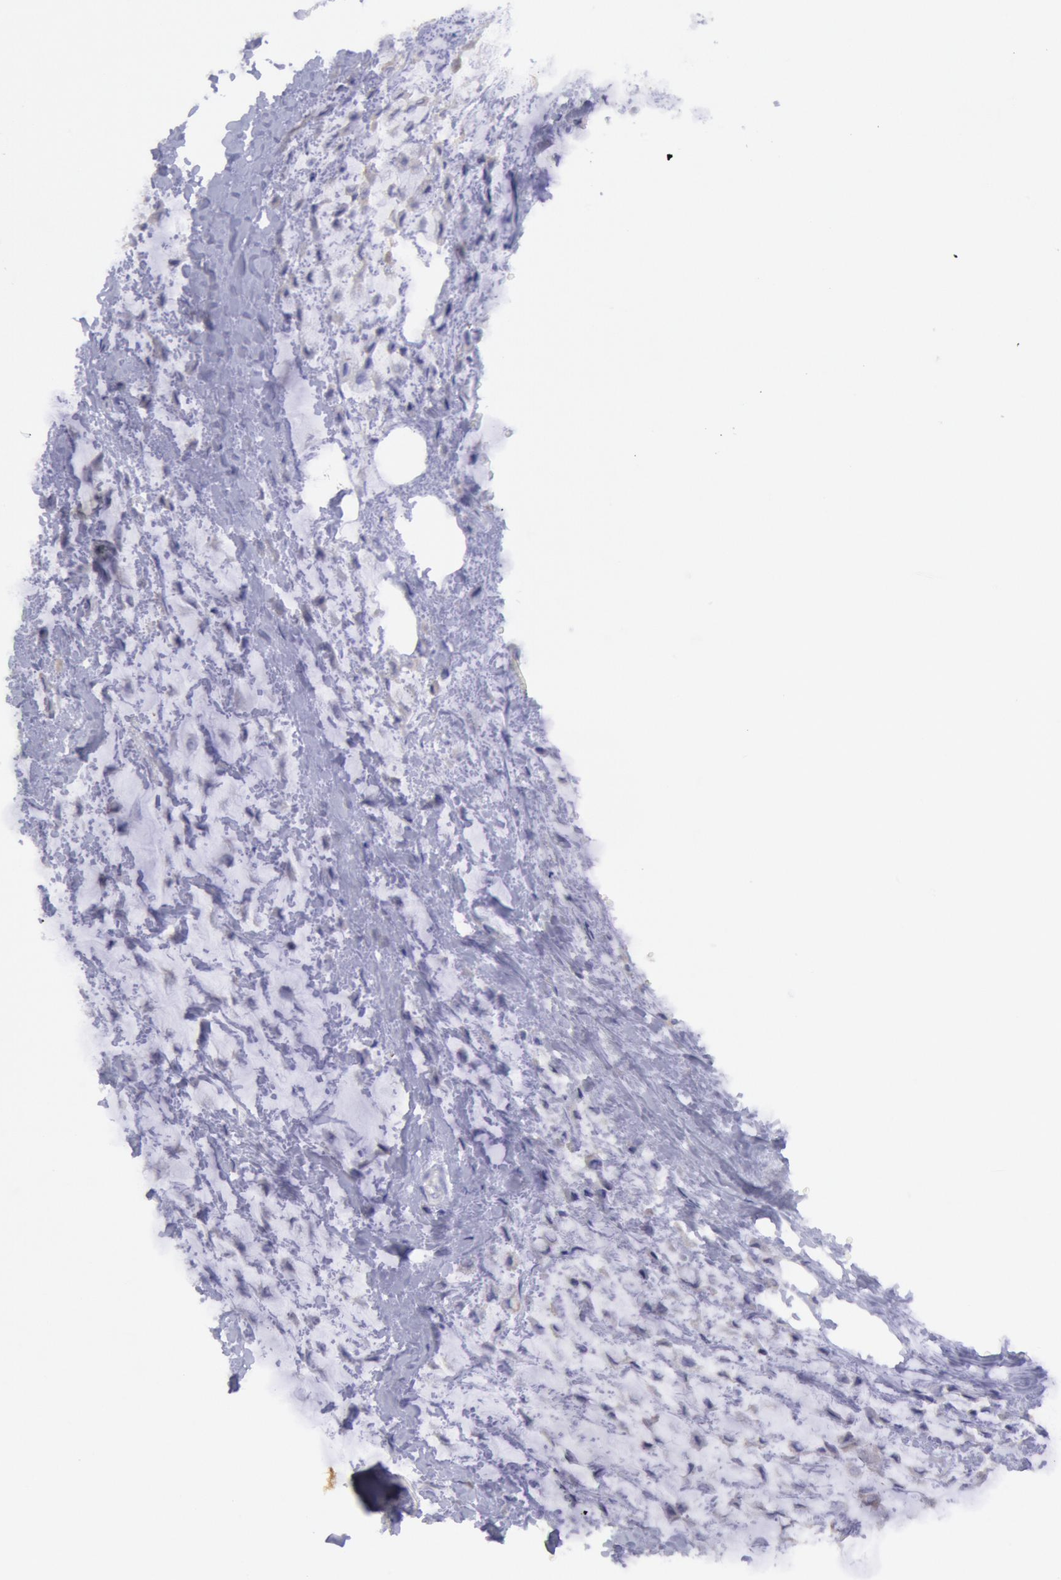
{"staining": {"intensity": "negative", "quantity": "none", "location": "none"}, "tissue": "breast cancer", "cell_type": "Tumor cells", "image_type": "cancer", "snomed": [{"axis": "morphology", "description": "Lobular carcinoma"}, {"axis": "topography", "description": "Breast"}], "caption": "High magnification brightfield microscopy of breast cancer (lobular carcinoma) stained with DAB (brown) and counterstained with hematoxylin (blue): tumor cells show no significant positivity.", "gene": "MYH7", "patient": {"sex": "female", "age": 85}}